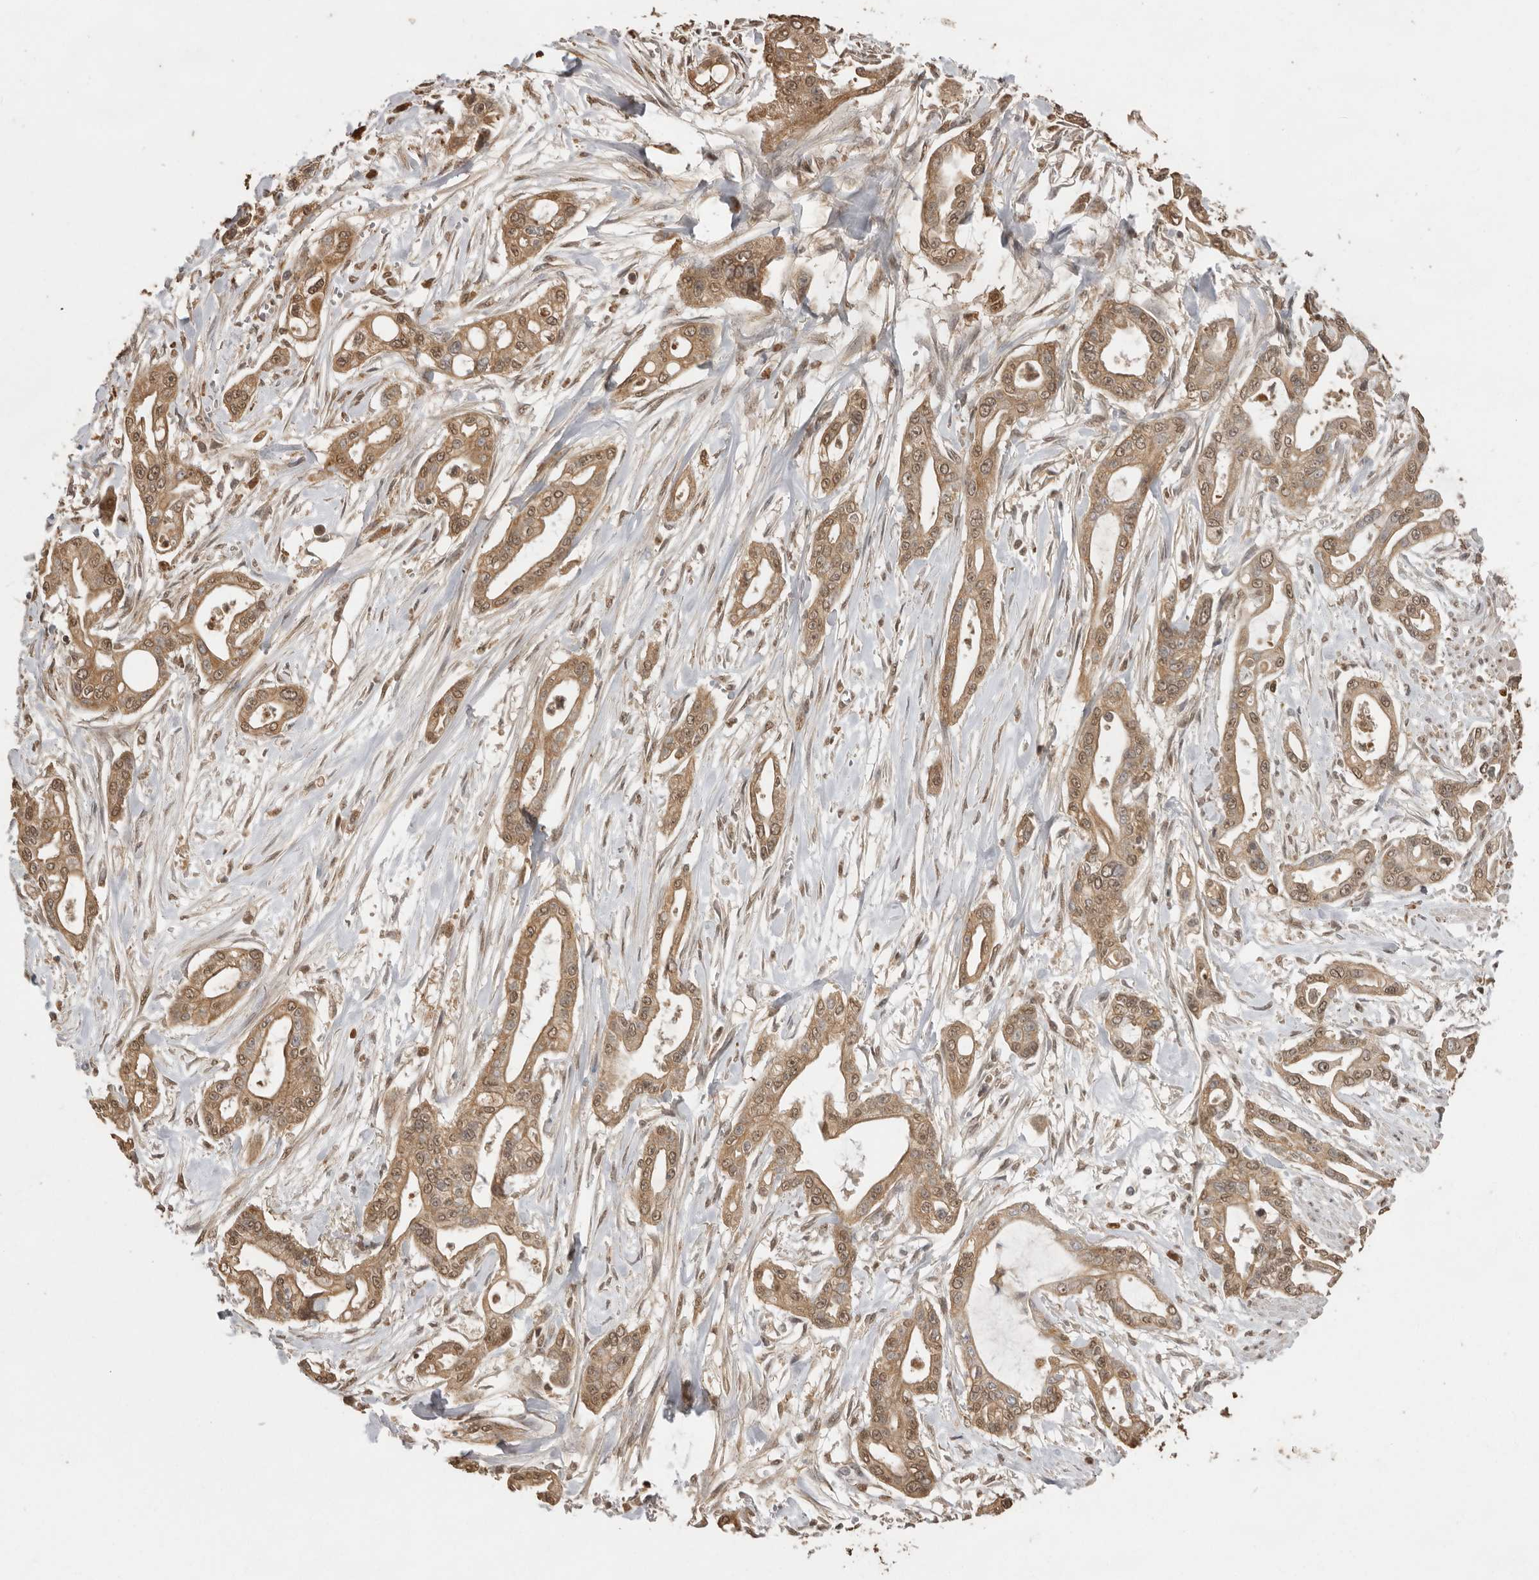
{"staining": {"intensity": "moderate", "quantity": ">75%", "location": "cytoplasmic/membranous,nuclear"}, "tissue": "pancreatic cancer", "cell_type": "Tumor cells", "image_type": "cancer", "snomed": [{"axis": "morphology", "description": "Adenocarcinoma, NOS"}, {"axis": "topography", "description": "Pancreas"}], "caption": "Pancreatic cancer stained for a protein reveals moderate cytoplasmic/membranous and nuclear positivity in tumor cells.", "gene": "JAG2", "patient": {"sex": "male", "age": 68}}